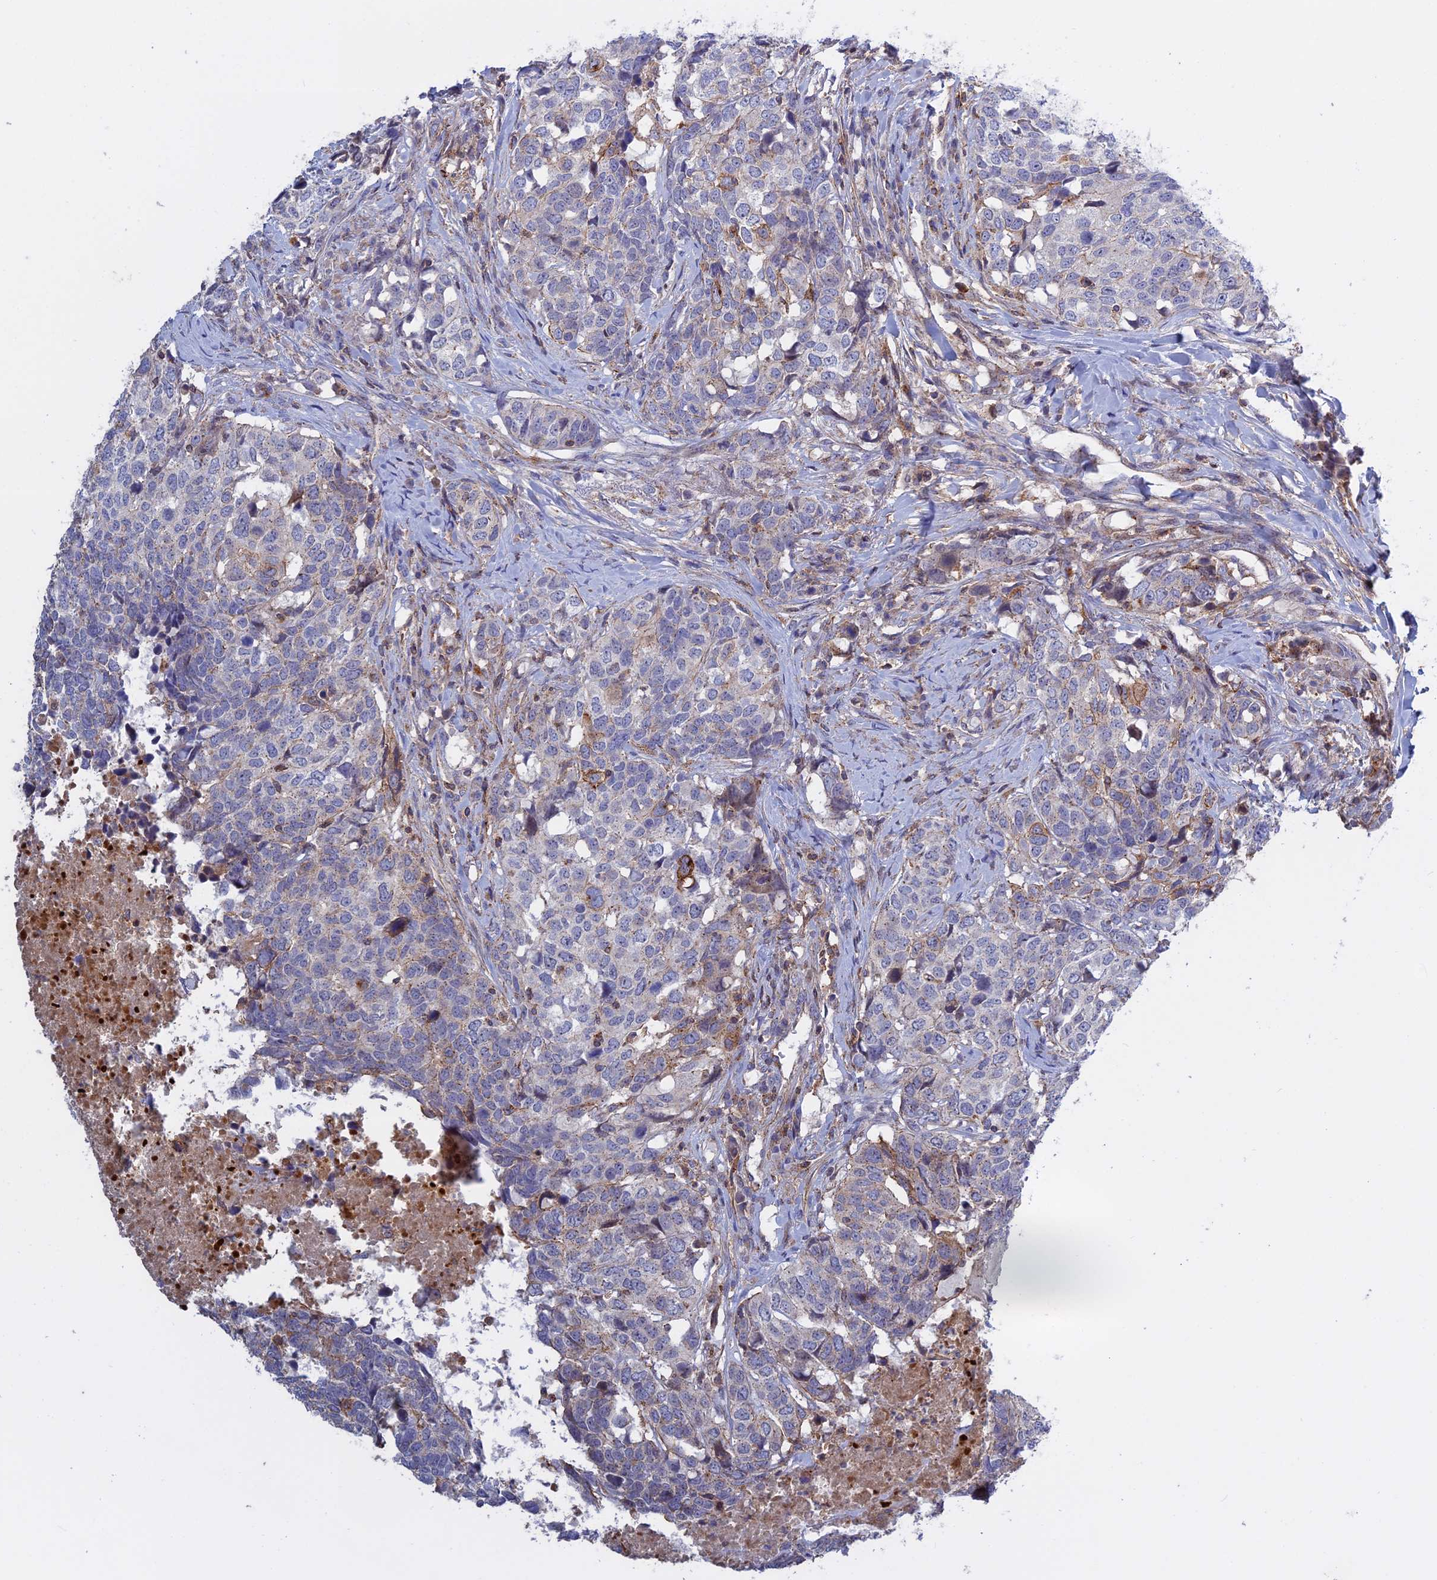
{"staining": {"intensity": "negative", "quantity": "none", "location": "none"}, "tissue": "head and neck cancer", "cell_type": "Tumor cells", "image_type": "cancer", "snomed": [{"axis": "morphology", "description": "Squamous cell carcinoma, NOS"}, {"axis": "topography", "description": "Head-Neck"}], "caption": "Immunohistochemistry photomicrograph of neoplastic tissue: human head and neck cancer stained with DAB exhibits no significant protein positivity in tumor cells.", "gene": "LYPD5", "patient": {"sex": "male", "age": 66}}